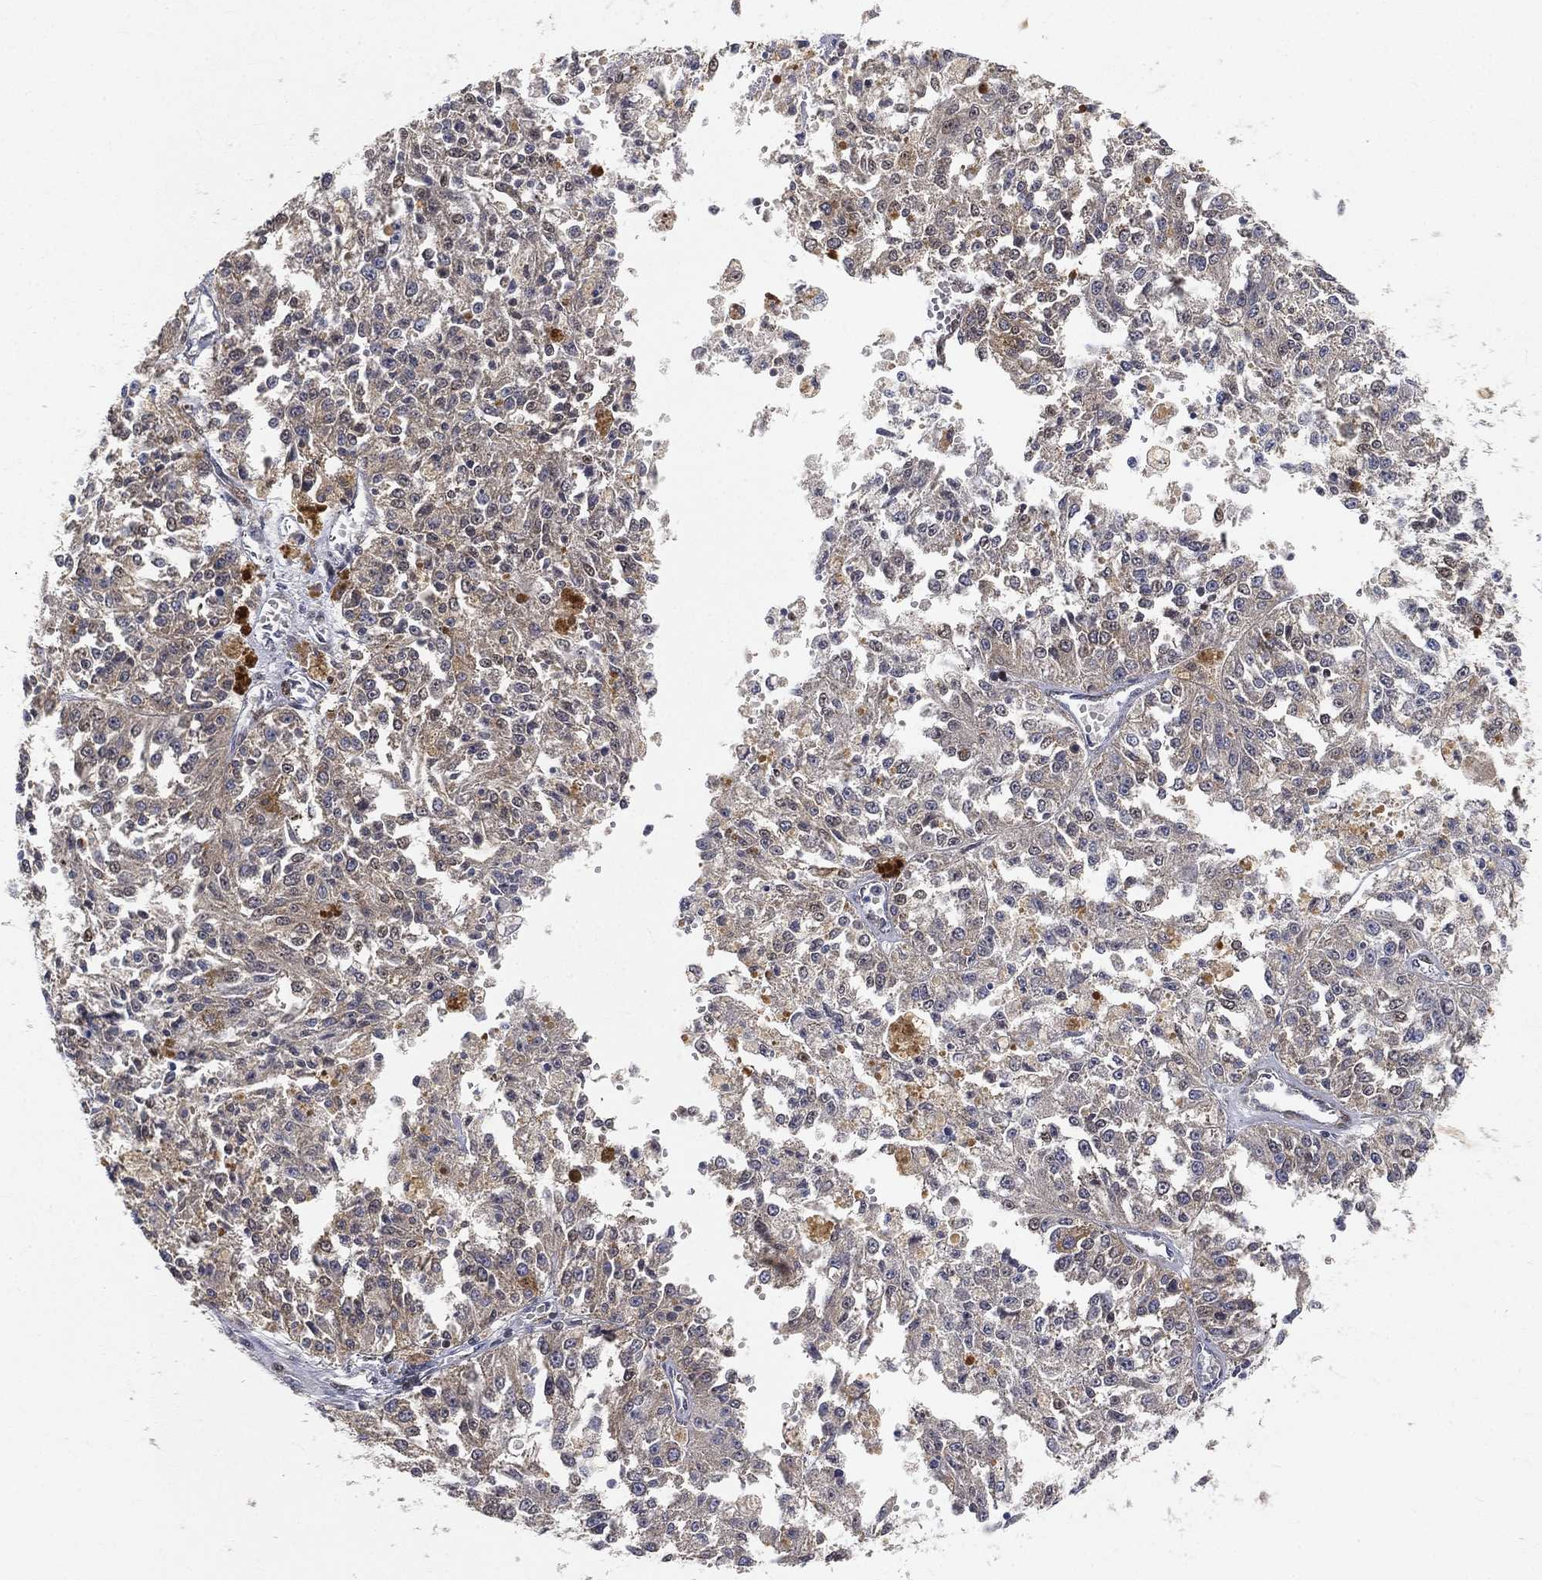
{"staining": {"intensity": "moderate", "quantity": "25%-75%", "location": "cytoplasmic/membranous"}, "tissue": "melanoma", "cell_type": "Tumor cells", "image_type": "cancer", "snomed": [{"axis": "morphology", "description": "Malignant melanoma, Metastatic site"}, {"axis": "topography", "description": "Lymph node"}], "caption": "Malignant melanoma (metastatic site) stained with DAB immunohistochemistry shows medium levels of moderate cytoplasmic/membranous expression in about 25%-75% of tumor cells.", "gene": "CRTC3", "patient": {"sex": "female", "age": 64}}